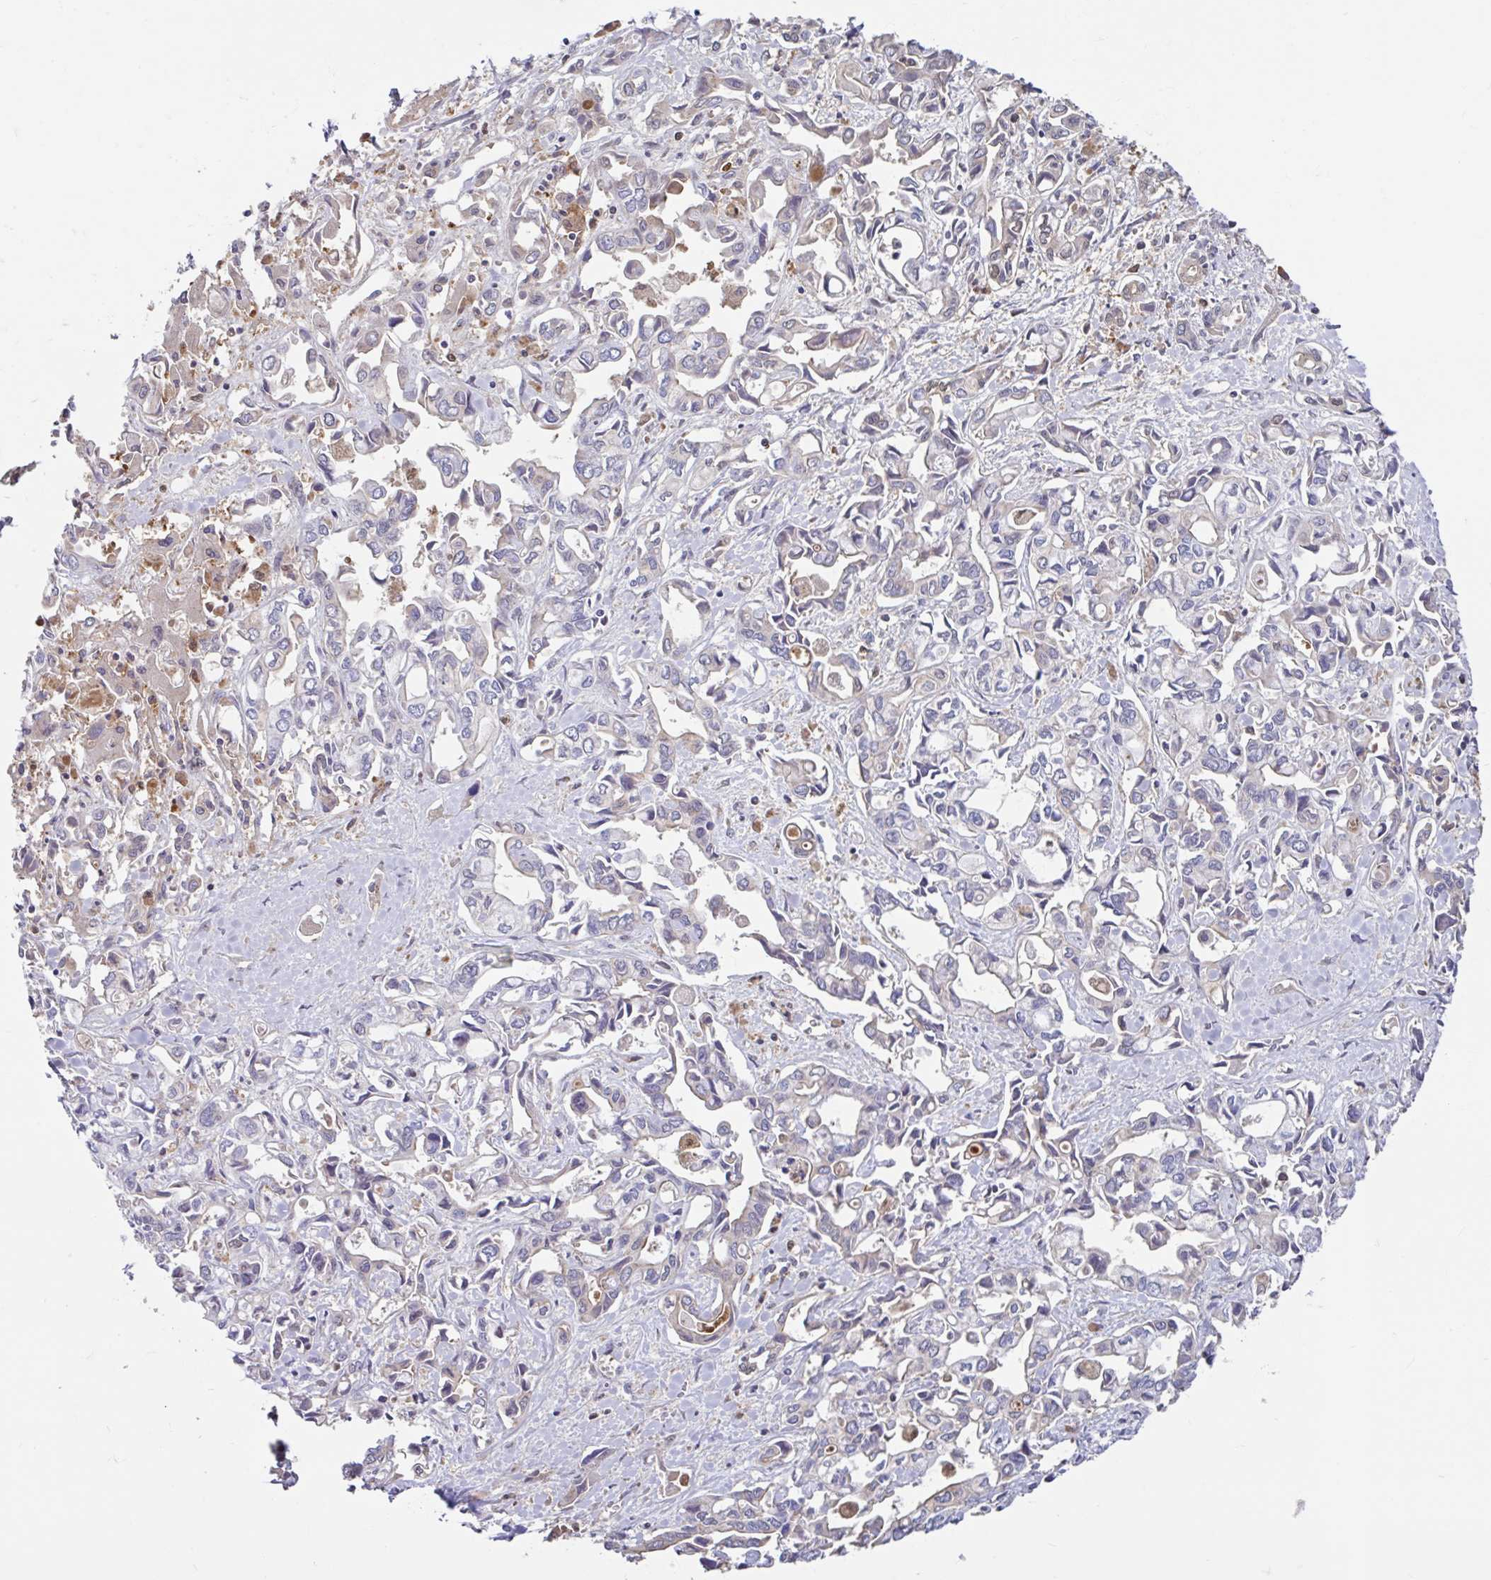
{"staining": {"intensity": "negative", "quantity": "none", "location": "none"}, "tissue": "liver cancer", "cell_type": "Tumor cells", "image_type": "cancer", "snomed": [{"axis": "morphology", "description": "Cholangiocarcinoma"}, {"axis": "topography", "description": "Liver"}], "caption": "Immunohistochemical staining of liver cholangiocarcinoma shows no significant positivity in tumor cells. (DAB (3,3'-diaminobenzidine) immunohistochemistry with hematoxylin counter stain).", "gene": "BLVRA", "patient": {"sex": "female", "age": 64}}